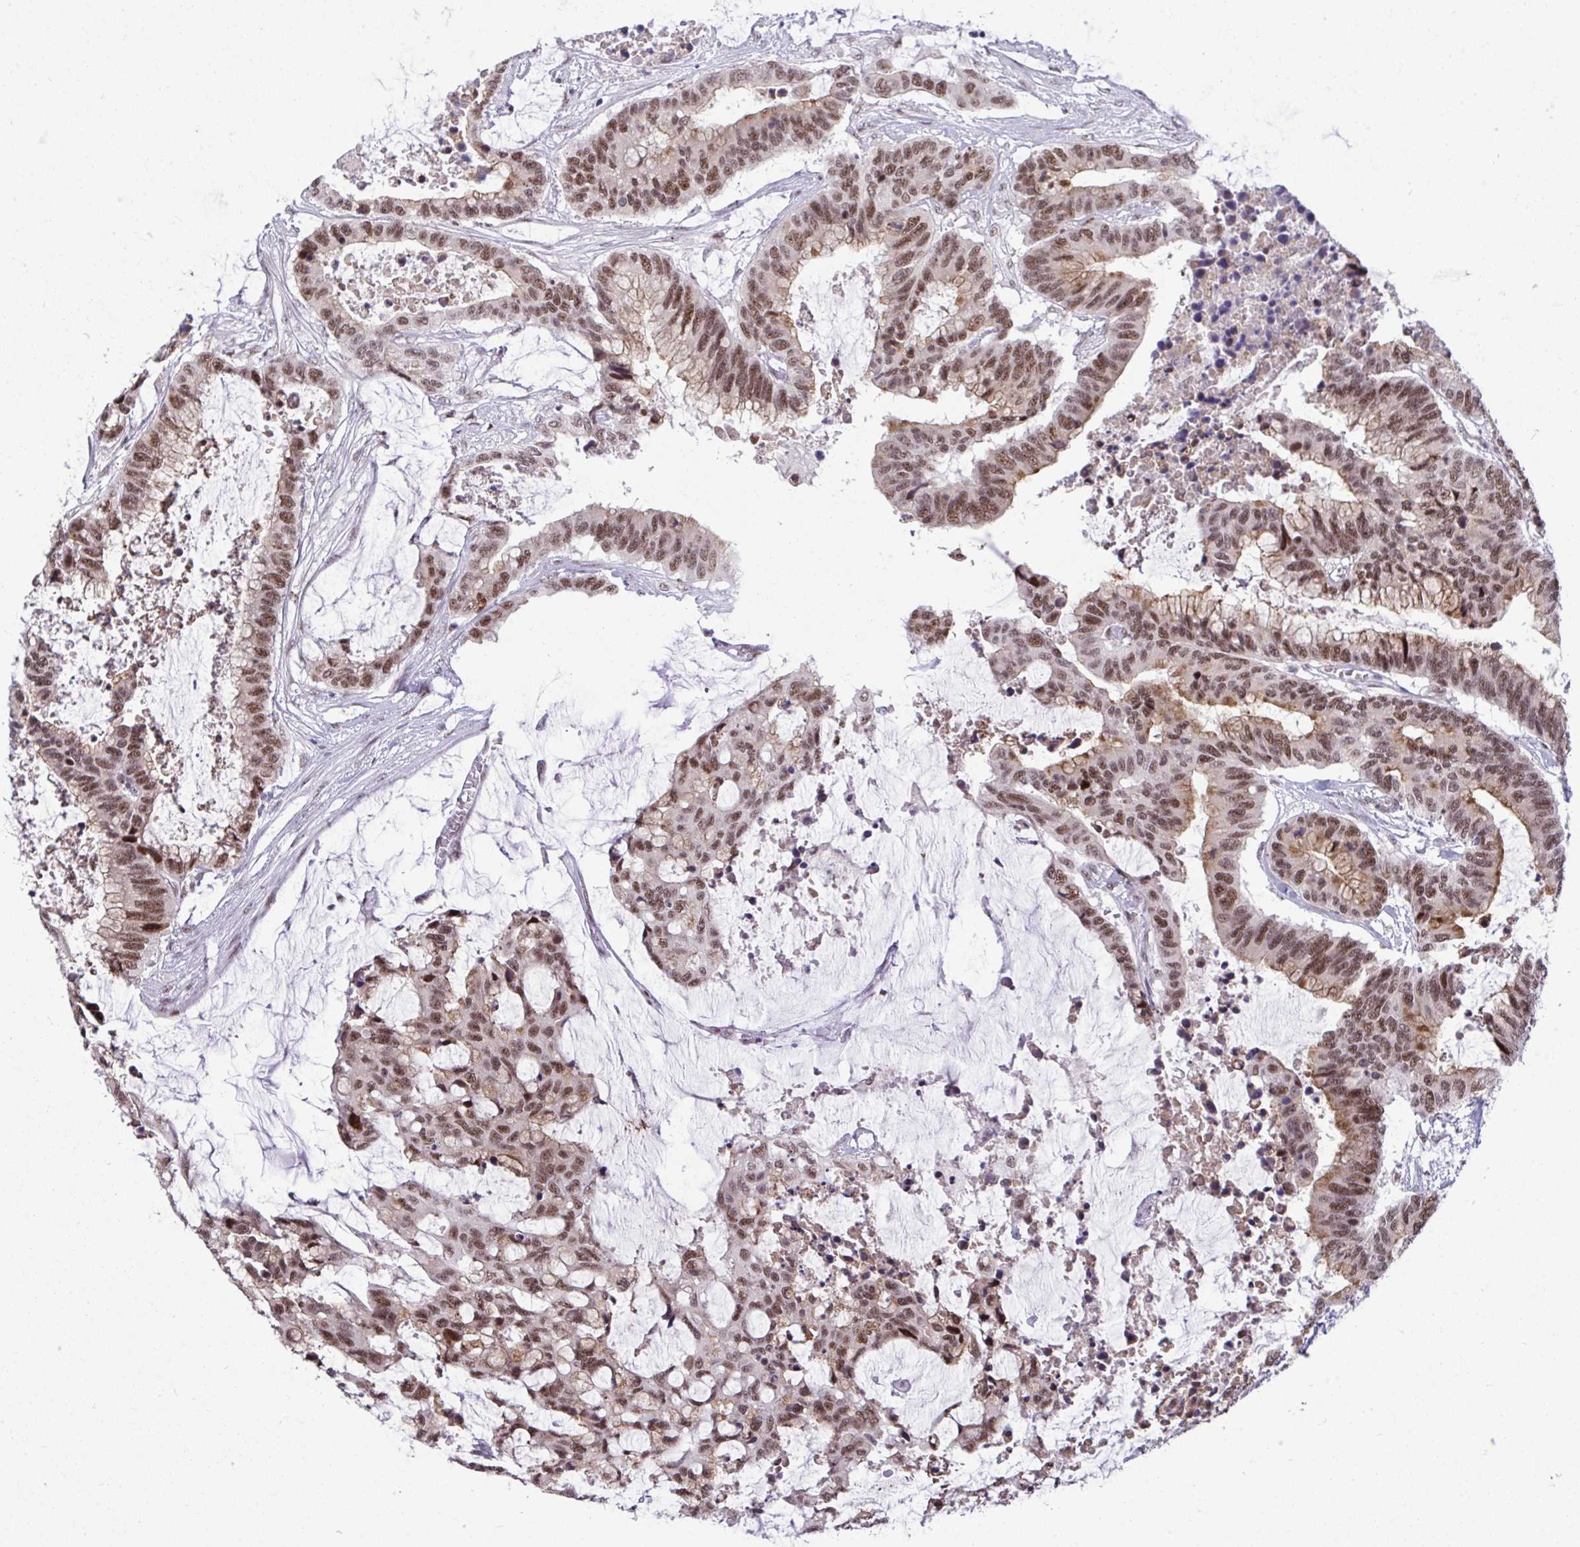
{"staining": {"intensity": "moderate", "quantity": ">75%", "location": "nuclear"}, "tissue": "colorectal cancer", "cell_type": "Tumor cells", "image_type": "cancer", "snomed": [{"axis": "morphology", "description": "Adenocarcinoma, NOS"}, {"axis": "topography", "description": "Rectum"}], "caption": "Protein analysis of adenocarcinoma (colorectal) tissue reveals moderate nuclear positivity in approximately >75% of tumor cells.", "gene": "WBP11", "patient": {"sex": "female", "age": 59}}